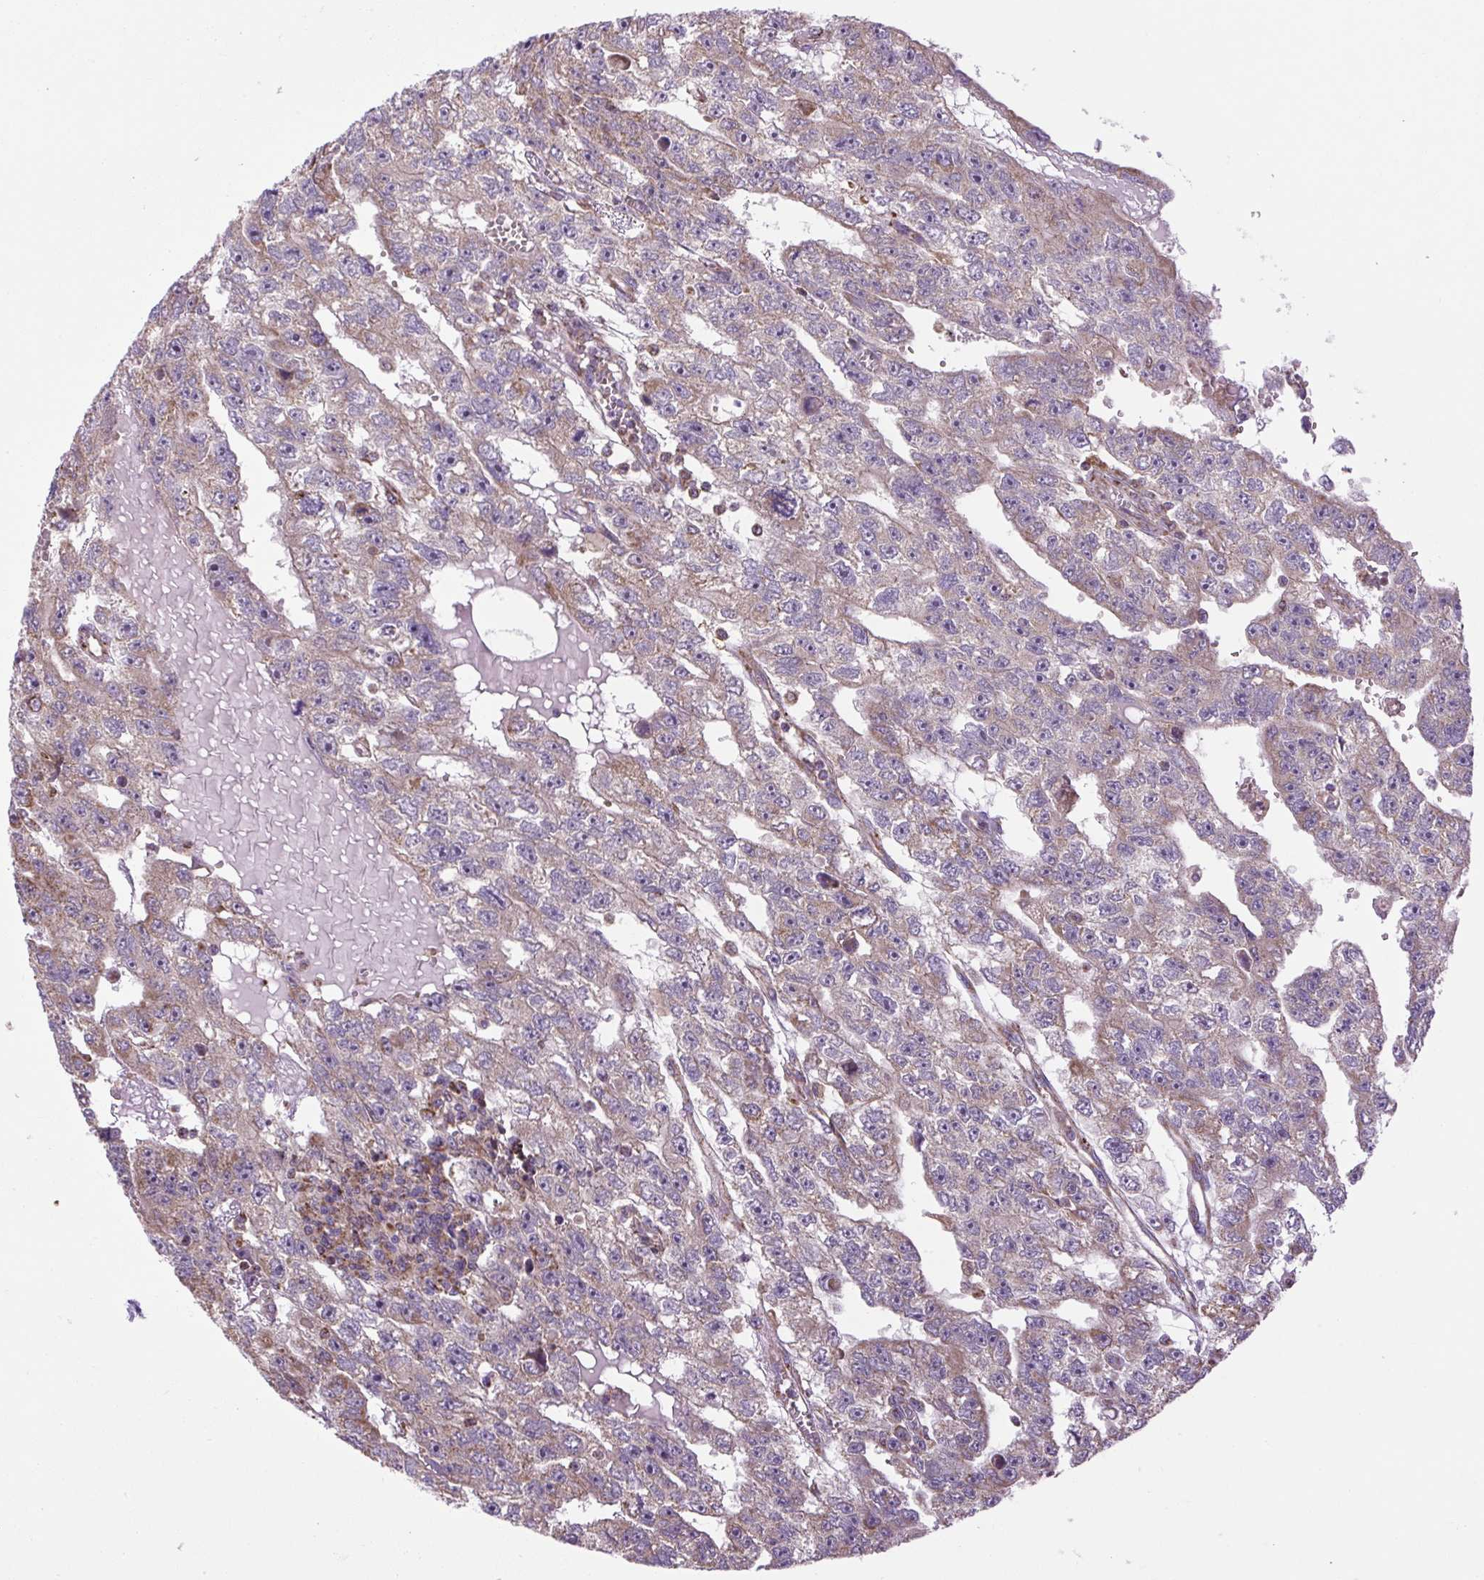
{"staining": {"intensity": "moderate", "quantity": ">75%", "location": "cytoplasmic/membranous"}, "tissue": "testis cancer", "cell_type": "Tumor cells", "image_type": "cancer", "snomed": [{"axis": "morphology", "description": "Carcinoma, Embryonal, NOS"}, {"axis": "topography", "description": "Testis"}], "caption": "Moderate cytoplasmic/membranous positivity for a protein is seen in about >75% of tumor cells of testis embryonal carcinoma using immunohistochemistry (IHC).", "gene": "PLCG1", "patient": {"sex": "male", "age": 20}}